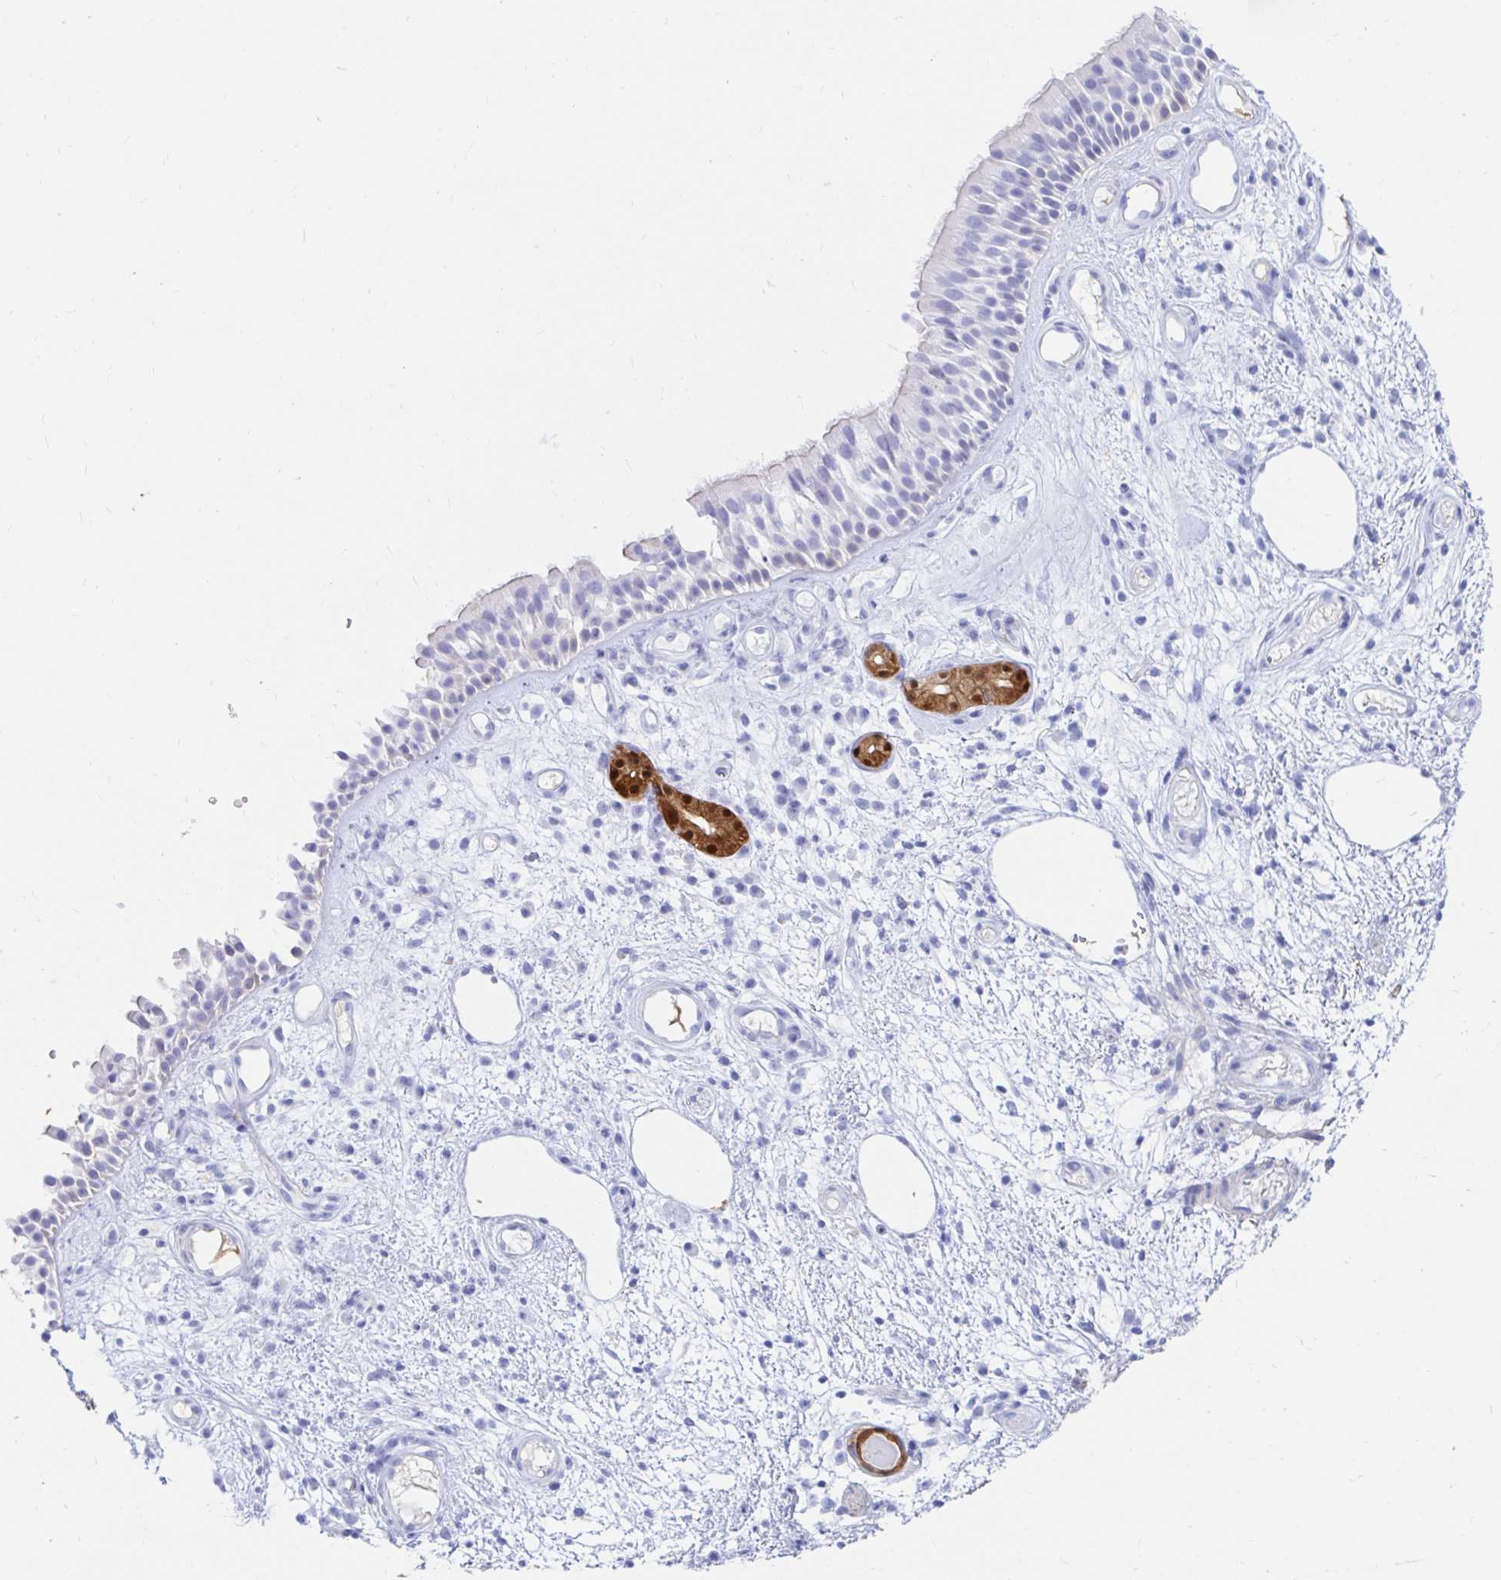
{"staining": {"intensity": "negative", "quantity": "none", "location": "none"}, "tissue": "nasopharynx", "cell_type": "Respiratory epithelial cells", "image_type": "normal", "snomed": [{"axis": "morphology", "description": "Normal tissue, NOS"}, {"axis": "morphology", "description": "Inflammation, NOS"}, {"axis": "topography", "description": "Nasopharynx"}], "caption": "Respiratory epithelial cells show no significant staining in unremarkable nasopharynx.", "gene": "PPP1R1B", "patient": {"sex": "male", "age": 54}}